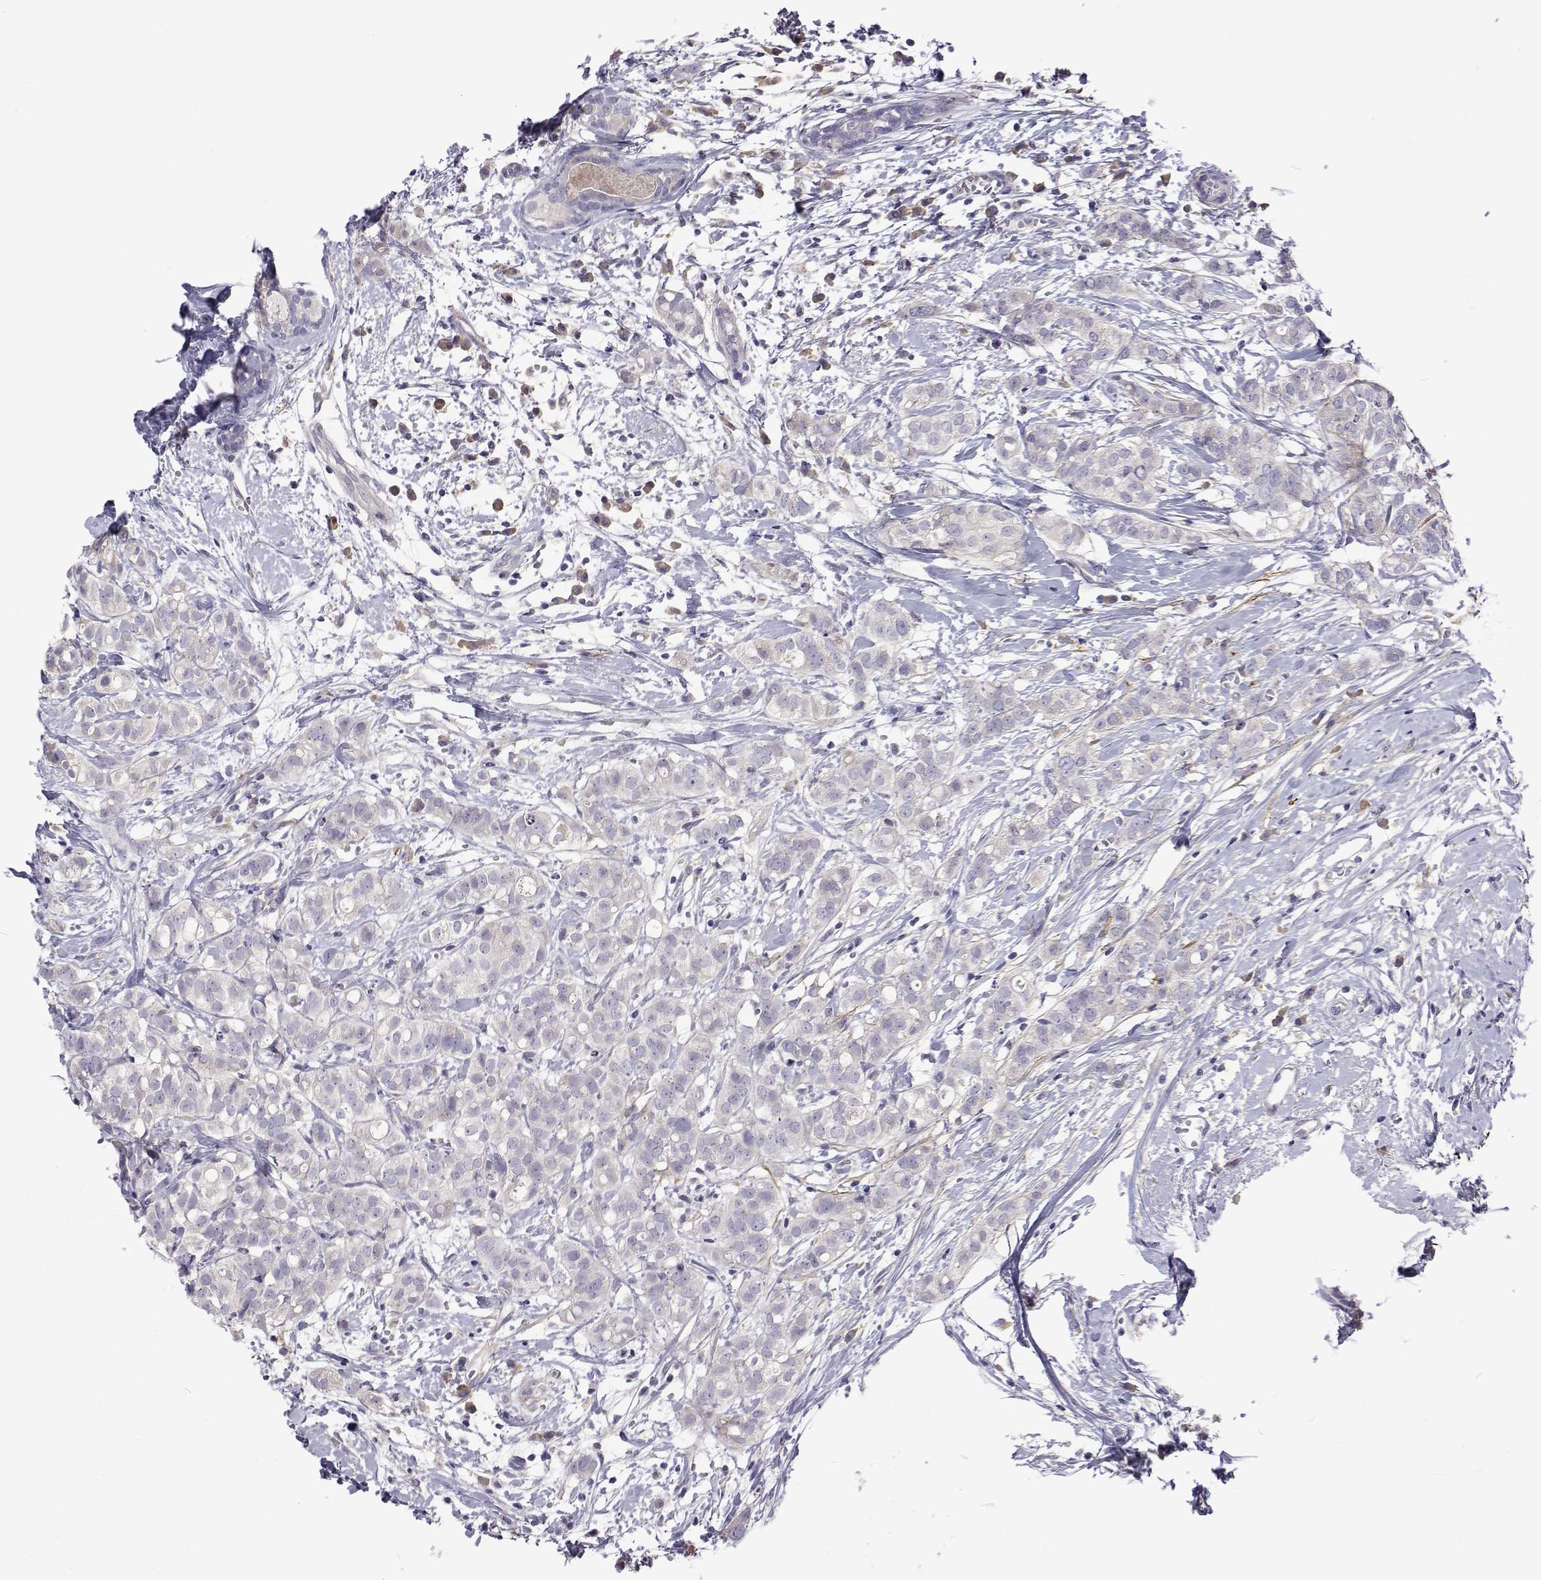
{"staining": {"intensity": "negative", "quantity": "none", "location": "none"}, "tissue": "breast cancer", "cell_type": "Tumor cells", "image_type": "cancer", "snomed": [{"axis": "morphology", "description": "Duct carcinoma"}, {"axis": "topography", "description": "Breast"}], "caption": "IHC of breast infiltrating ductal carcinoma shows no positivity in tumor cells. (DAB immunohistochemistry (IHC) with hematoxylin counter stain).", "gene": "NPR3", "patient": {"sex": "female", "age": 40}}